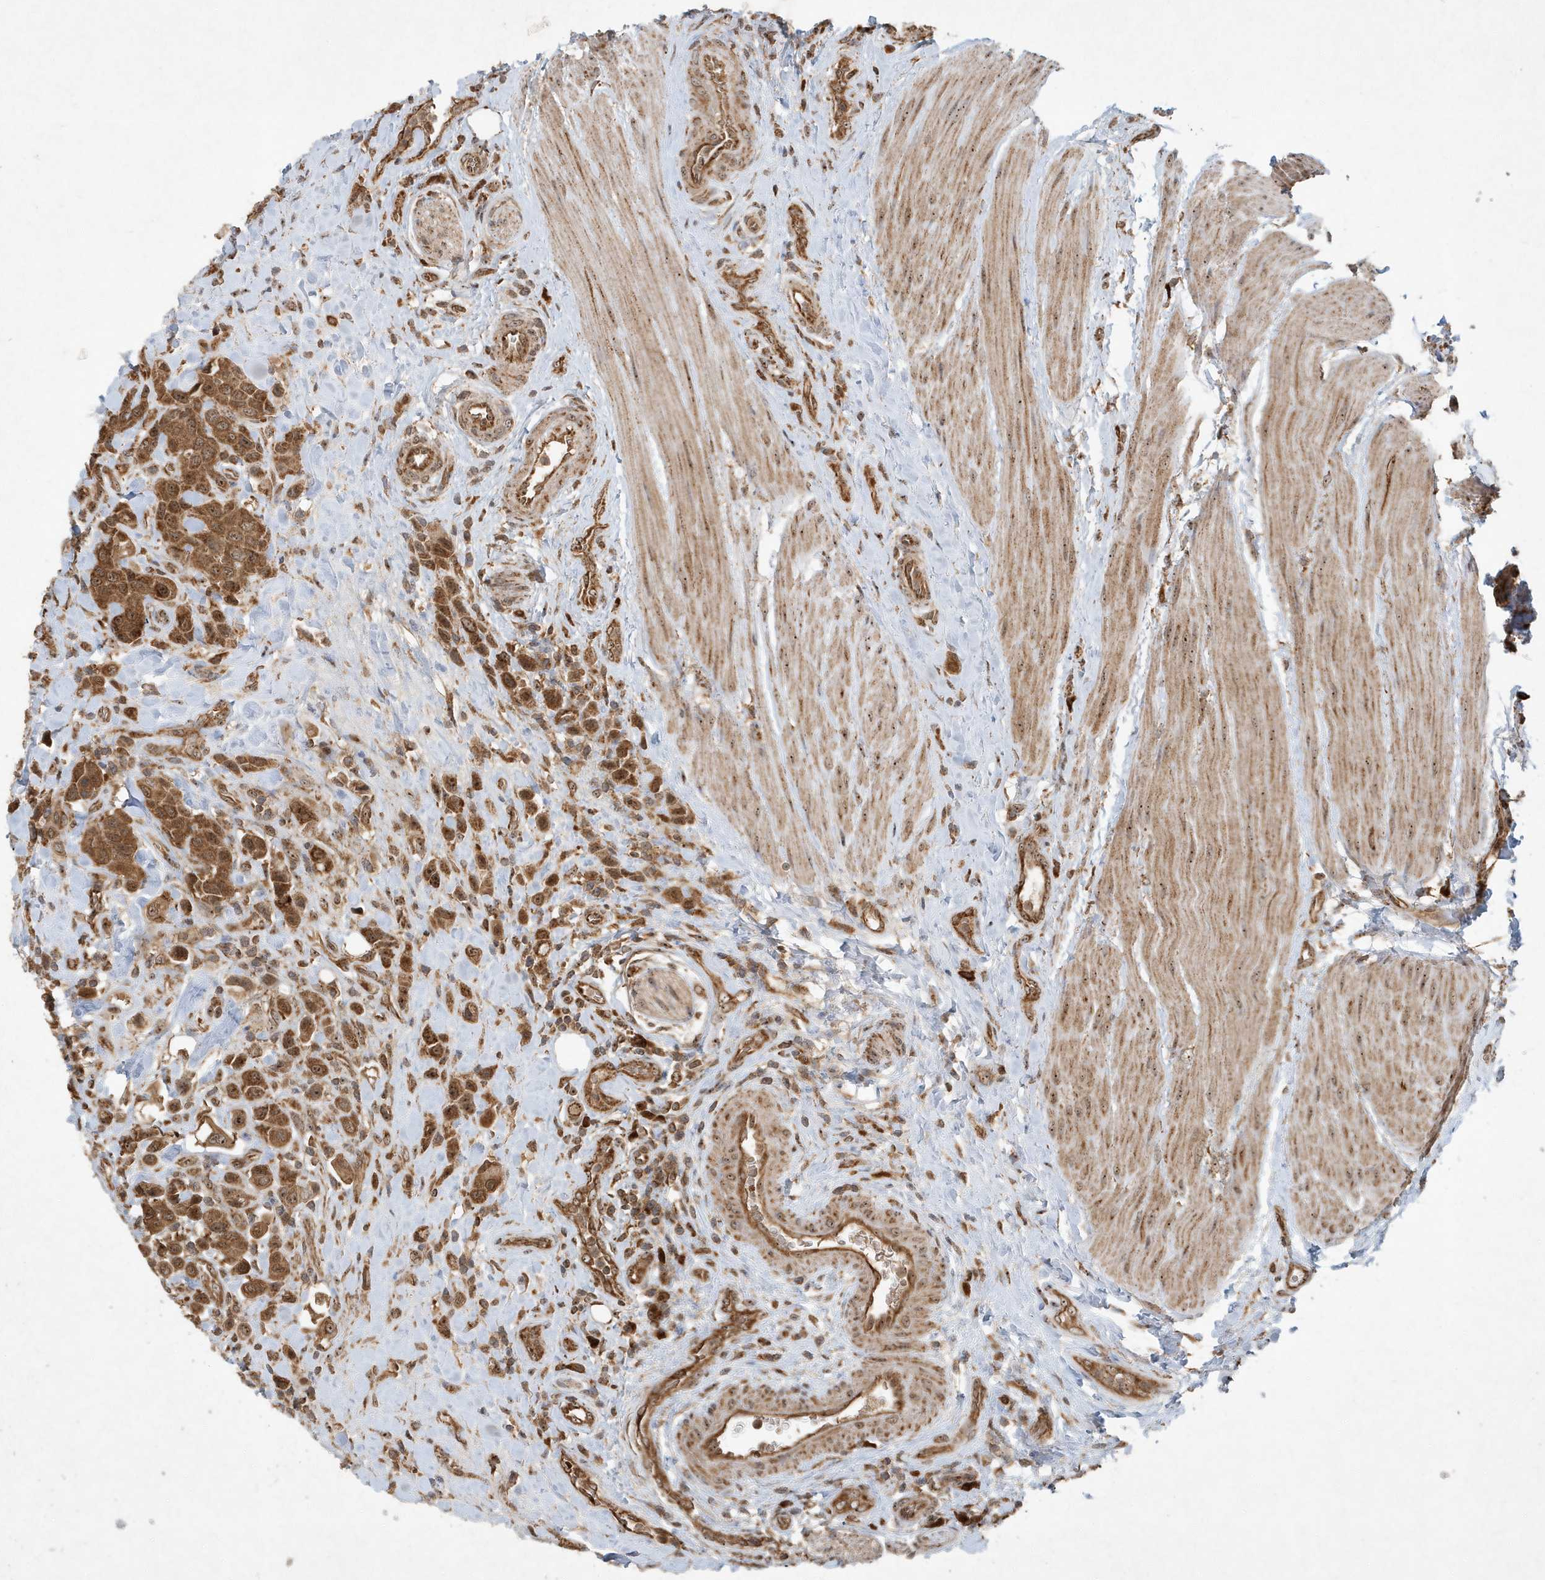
{"staining": {"intensity": "strong", "quantity": ">75%", "location": "cytoplasmic/membranous,nuclear"}, "tissue": "urothelial cancer", "cell_type": "Tumor cells", "image_type": "cancer", "snomed": [{"axis": "morphology", "description": "Urothelial carcinoma, High grade"}, {"axis": "topography", "description": "Urinary bladder"}], "caption": "A high amount of strong cytoplasmic/membranous and nuclear staining is present in approximately >75% of tumor cells in urothelial cancer tissue.", "gene": "ABCB9", "patient": {"sex": "male", "age": 50}}